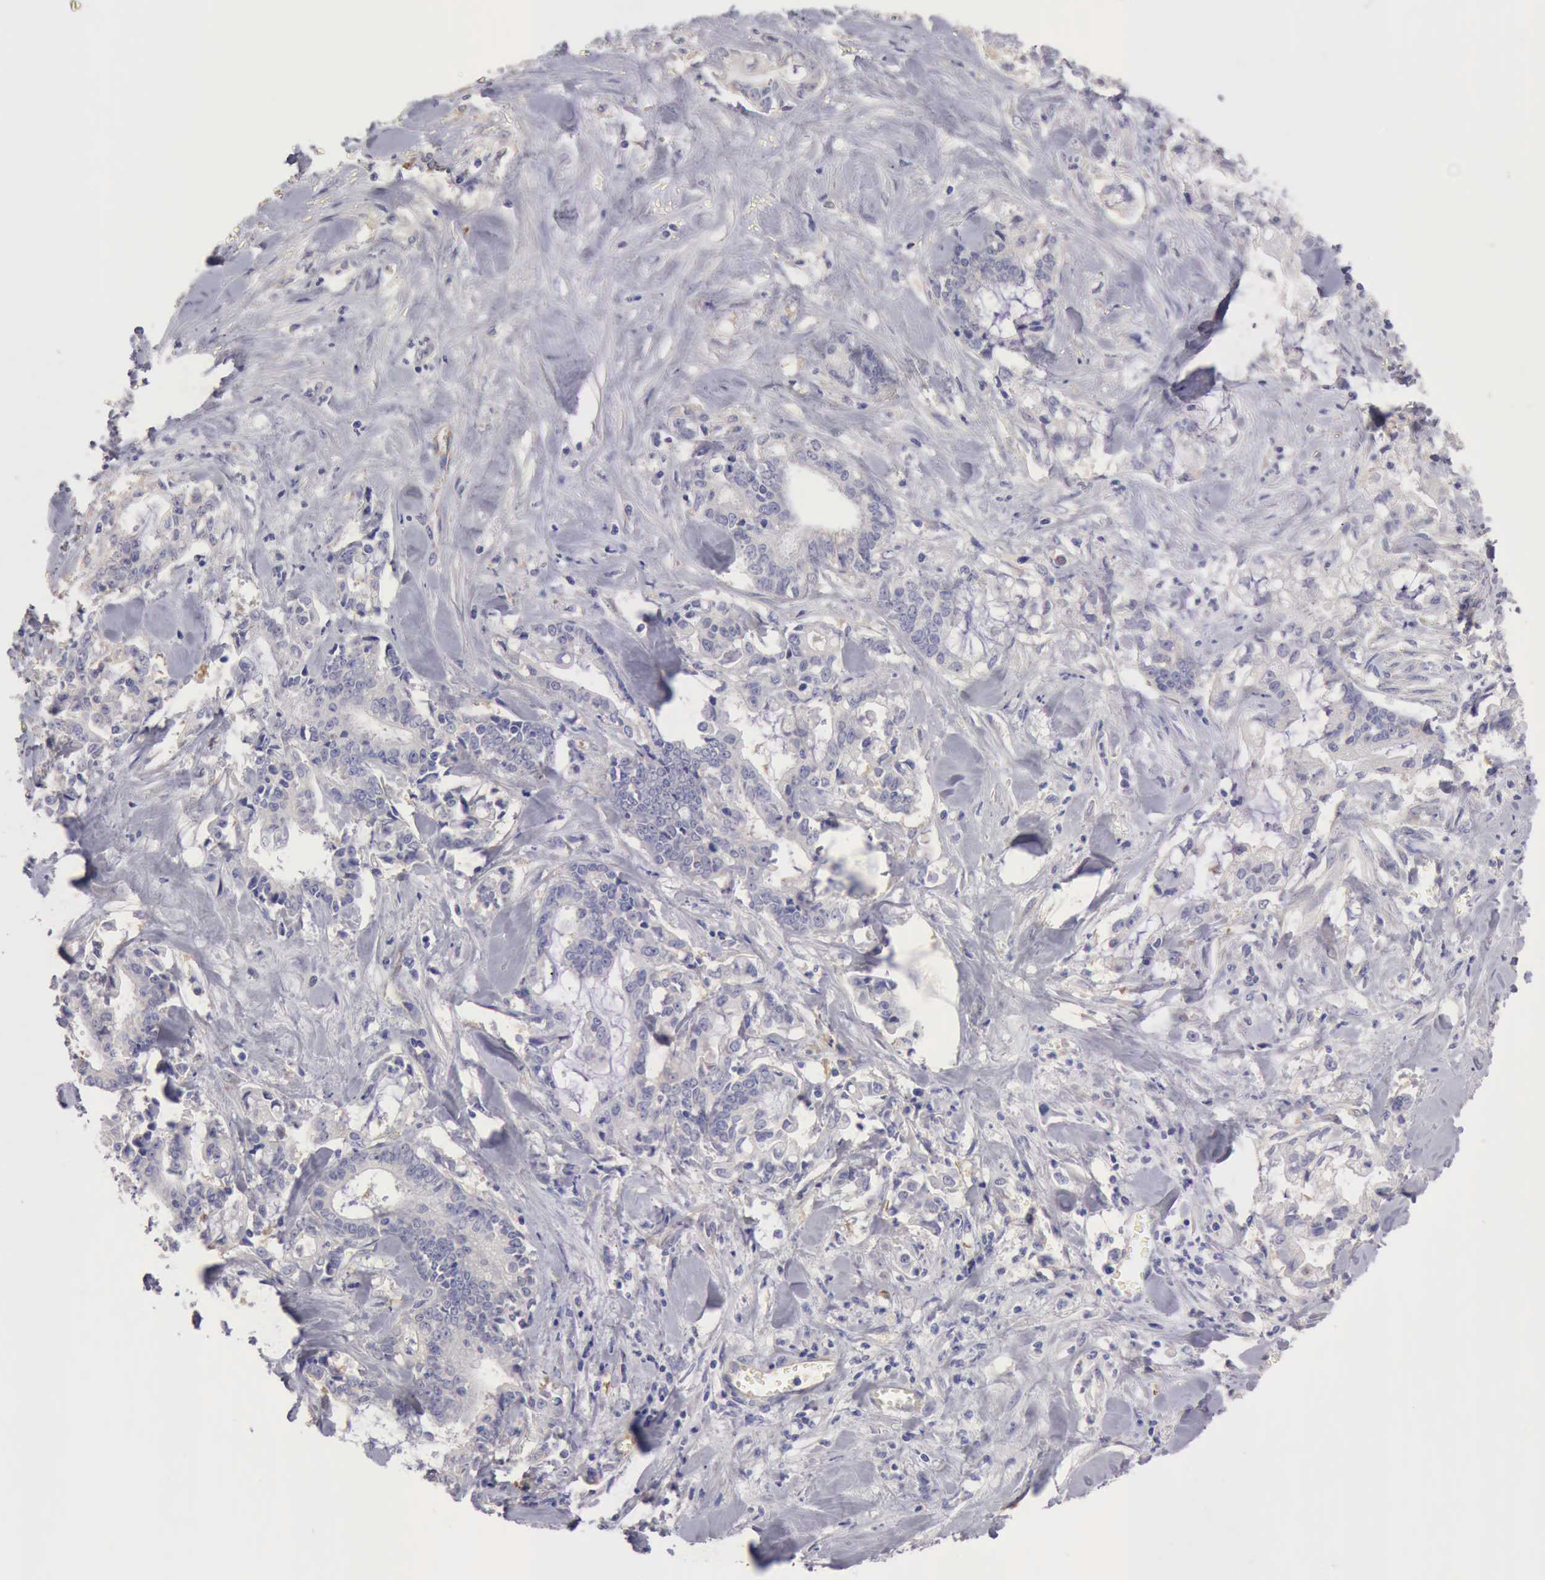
{"staining": {"intensity": "negative", "quantity": "none", "location": "none"}, "tissue": "liver cancer", "cell_type": "Tumor cells", "image_type": "cancer", "snomed": [{"axis": "morphology", "description": "Cholangiocarcinoma"}, {"axis": "topography", "description": "Liver"}], "caption": "Immunohistochemical staining of human liver cholangiocarcinoma displays no significant expression in tumor cells.", "gene": "APP", "patient": {"sex": "male", "age": 57}}